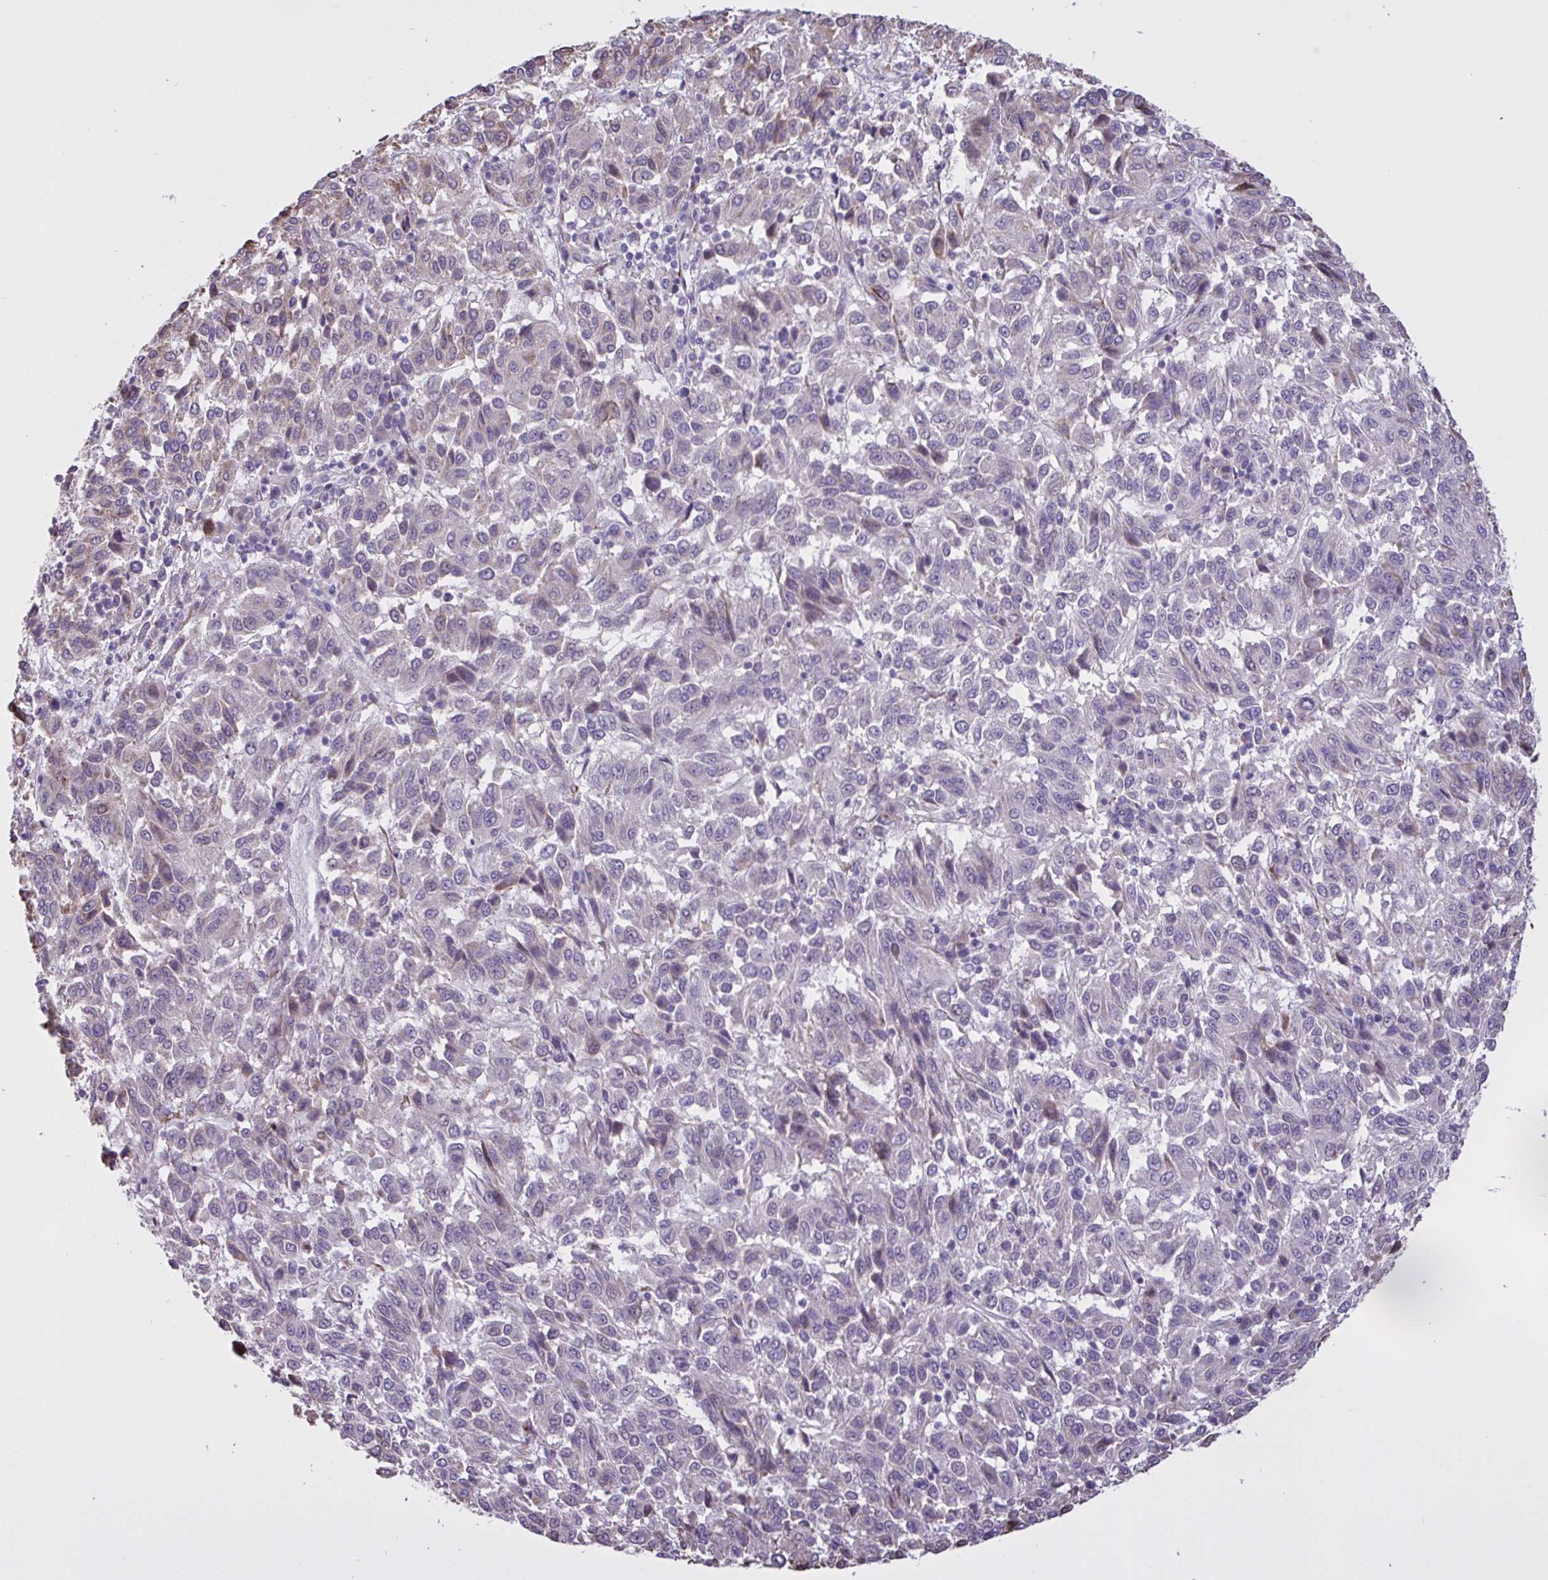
{"staining": {"intensity": "weak", "quantity": "<25%", "location": "cytoplasmic/membranous"}, "tissue": "melanoma", "cell_type": "Tumor cells", "image_type": "cancer", "snomed": [{"axis": "morphology", "description": "Malignant melanoma, Metastatic site"}, {"axis": "topography", "description": "Lung"}], "caption": "IHC of human malignant melanoma (metastatic site) shows no staining in tumor cells.", "gene": "MRGPRX2", "patient": {"sex": "male", "age": 64}}